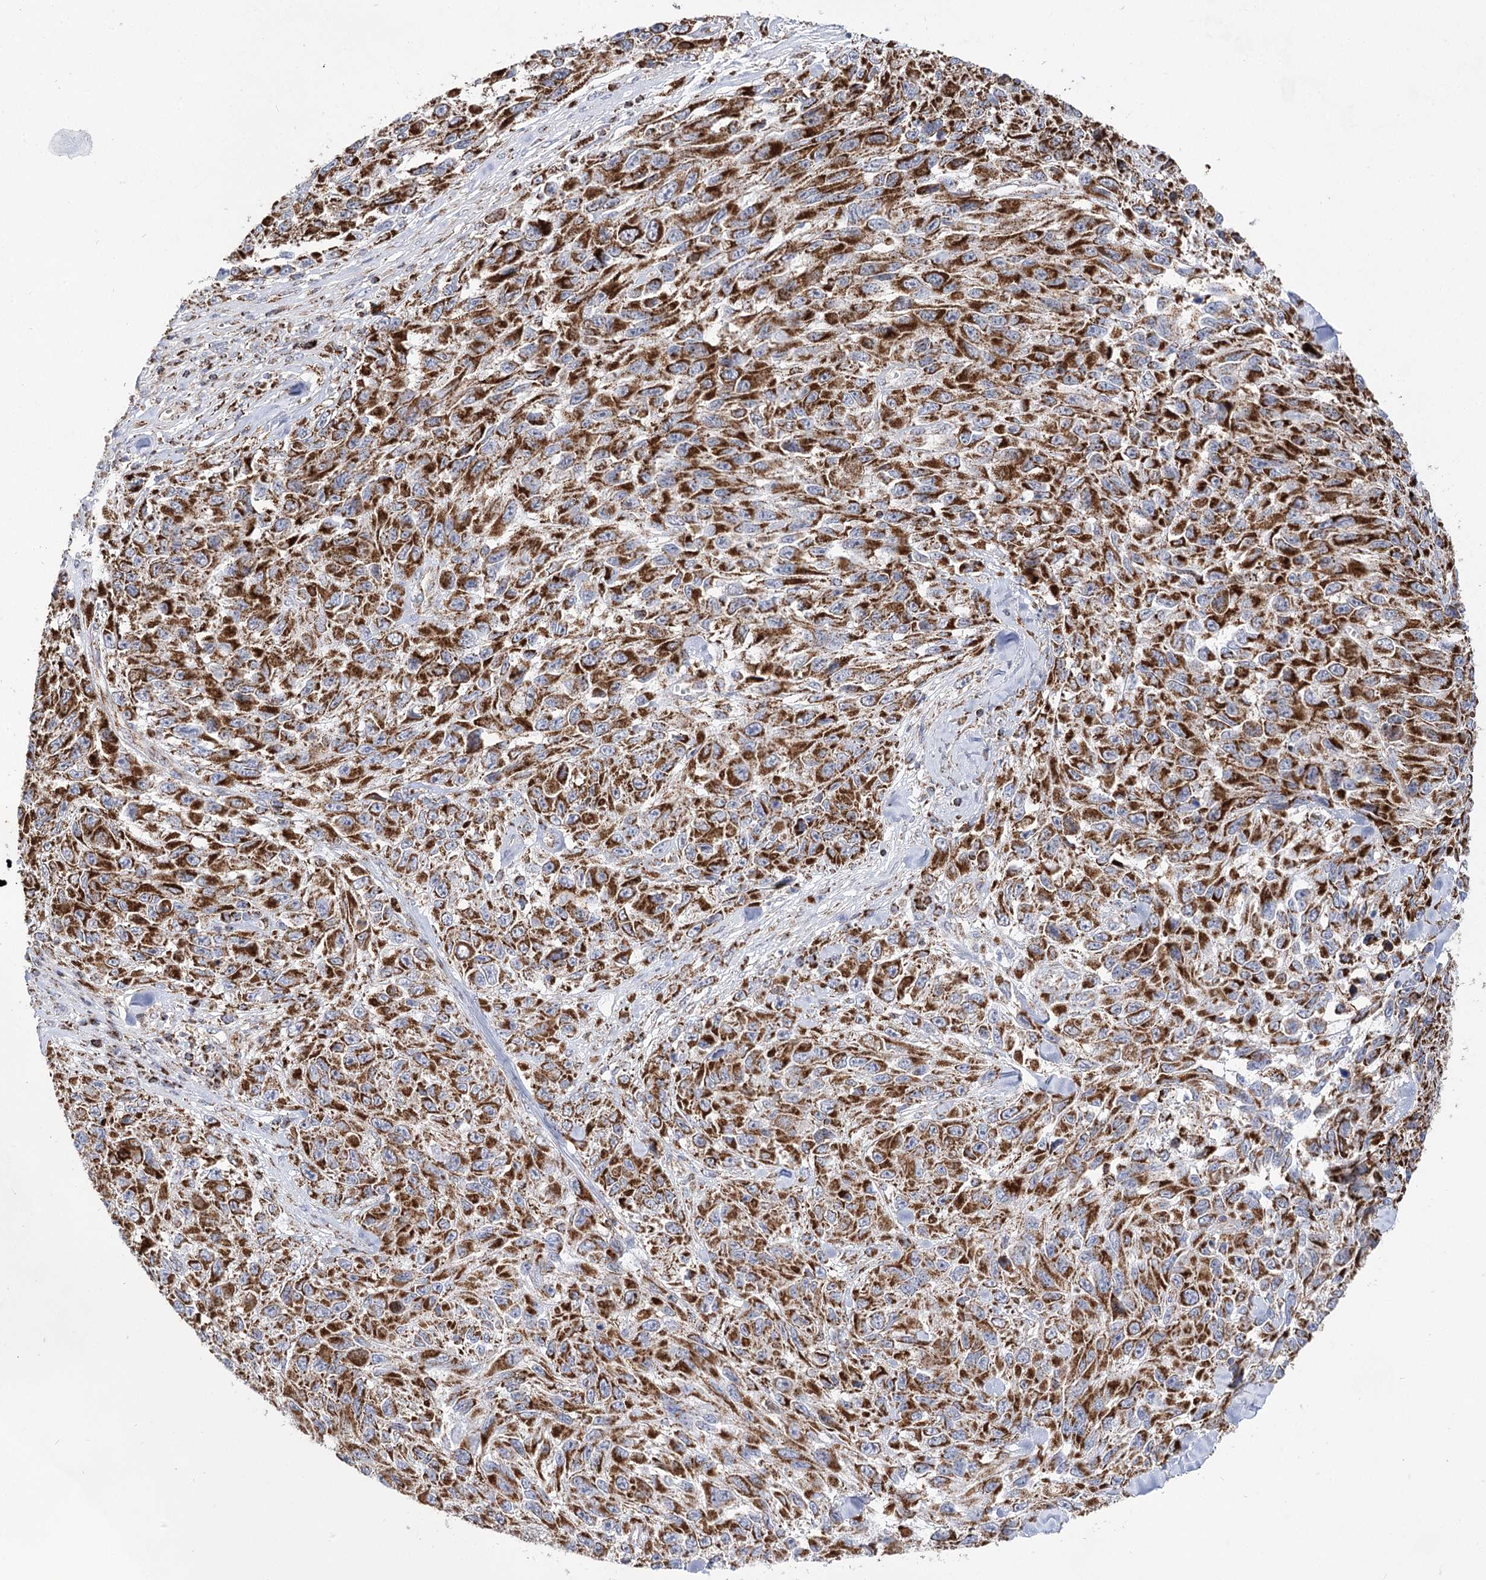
{"staining": {"intensity": "strong", "quantity": ">75%", "location": "cytoplasmic/membranous"}, "tissue": "melanoma", "cell_type": "Tumor cells", "image_type": "cancer", "snomed": [{"axis": "morphology", "description": "Malignant melanoma, NOS"}, {"axis": "topography", "description": "Skin"}], "caption": "This micrograph displays immunohistochemistry (IHC) staining of human malignant melanoma, with high strong cytoplasmic/membranous positivity in approximately >75% of tumor cells.", "gene": "NADK2", "patient": {"sex": "female", "age": 96}}